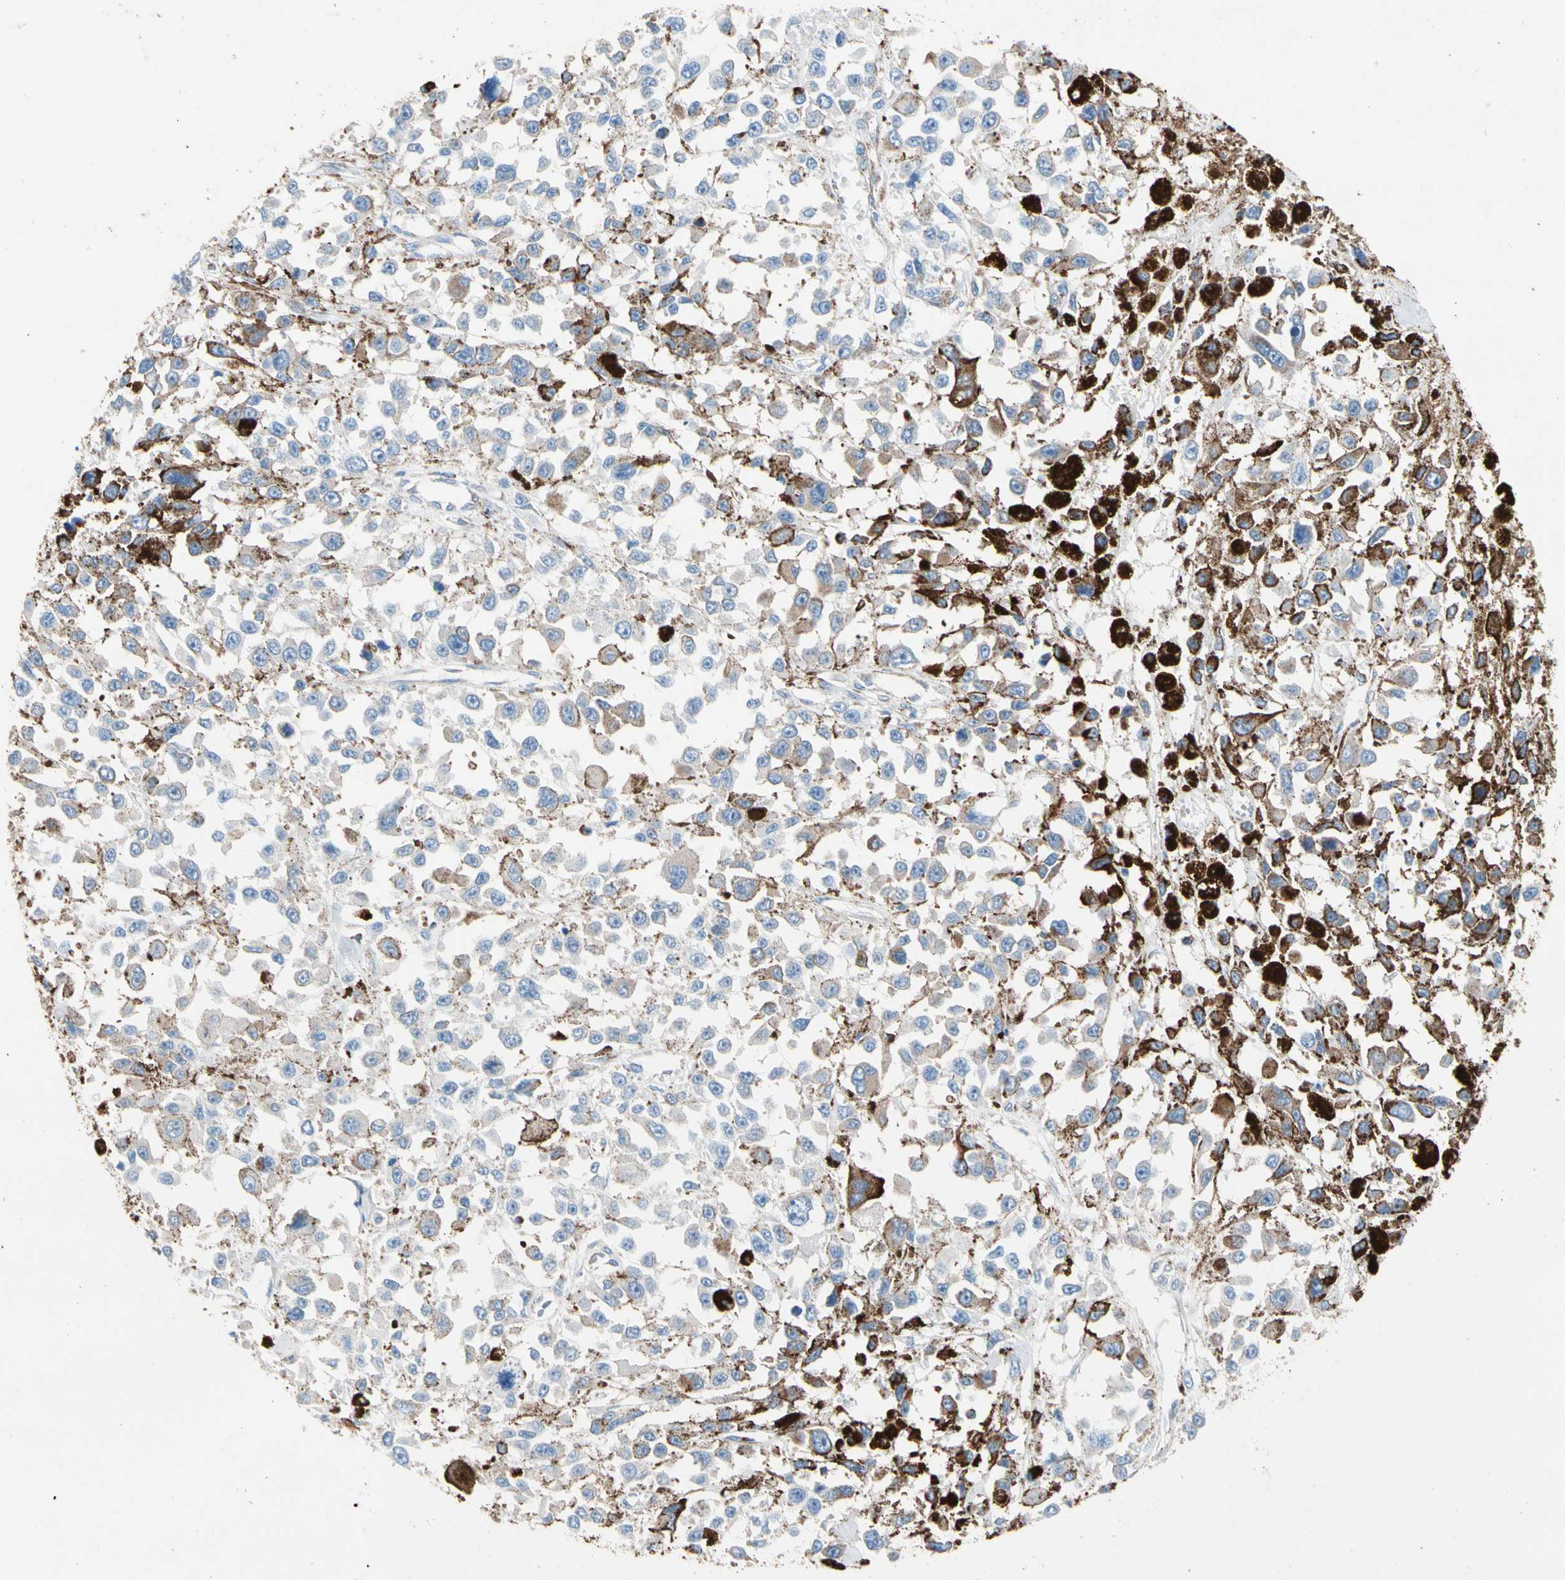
{"staining": {"intensity": "negative", "quantity": "none", "location": "none"}, "tissue": "melanoma", "cell_type": "Tumor cells", "image_type": "cancer", "snomed": [{"axis": "morphology", "description": "Malignant melanoma, Metastatic site"}, {"axis": "topography", "description": "Lymph node"}], "caption": "High magnification brightfield microscopy of malignant melanoma (metastatic site) stained with DAB (brown) and counterstained with hematoxylin (blue): tumor cells show no significant expression.", "gene": "HK1", "patient": {"sex": "male", "age": 59}}